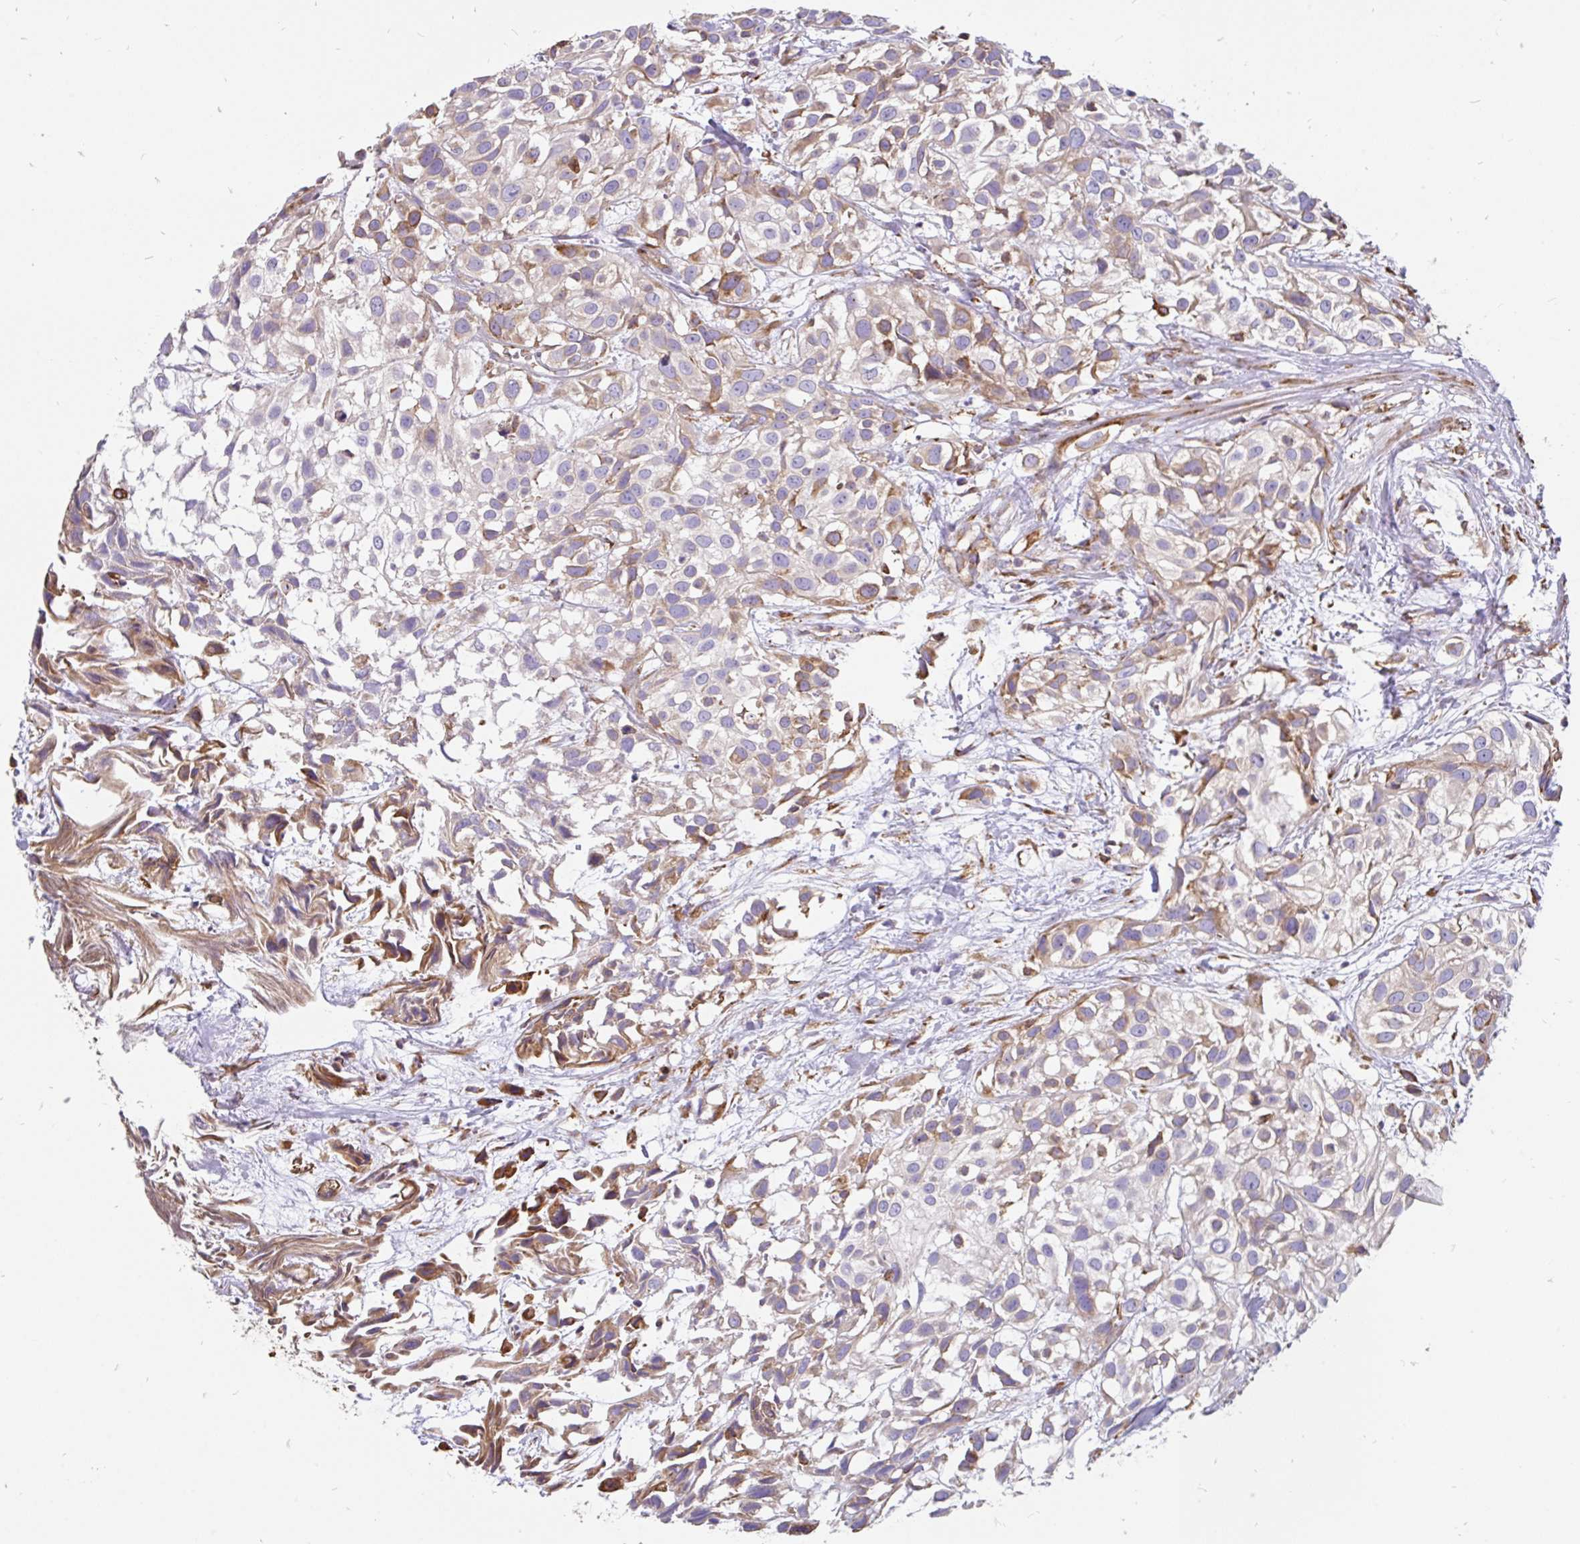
{"staining": {"intensity": "moderate", "quantity": "25%-75%", "location": "cytoplasmic/membranous"}, "tissue": "urothelial cancer", "cell_type": "Tumor cells", "image_type": "cancer", "snomed": [{"axis": "morphology", "description": "Urothelial carcinoma, High grade"}, {"axis": "topography", "description": "Urinary bladder"}], "caption": "Tumor cells show medium levels of moderate cytoplasmic/membranous staining in about 25%-75% of cells in human urothelial cancer.", "gene": "EML5", "patient": {"sex": "male", "age": 56}}